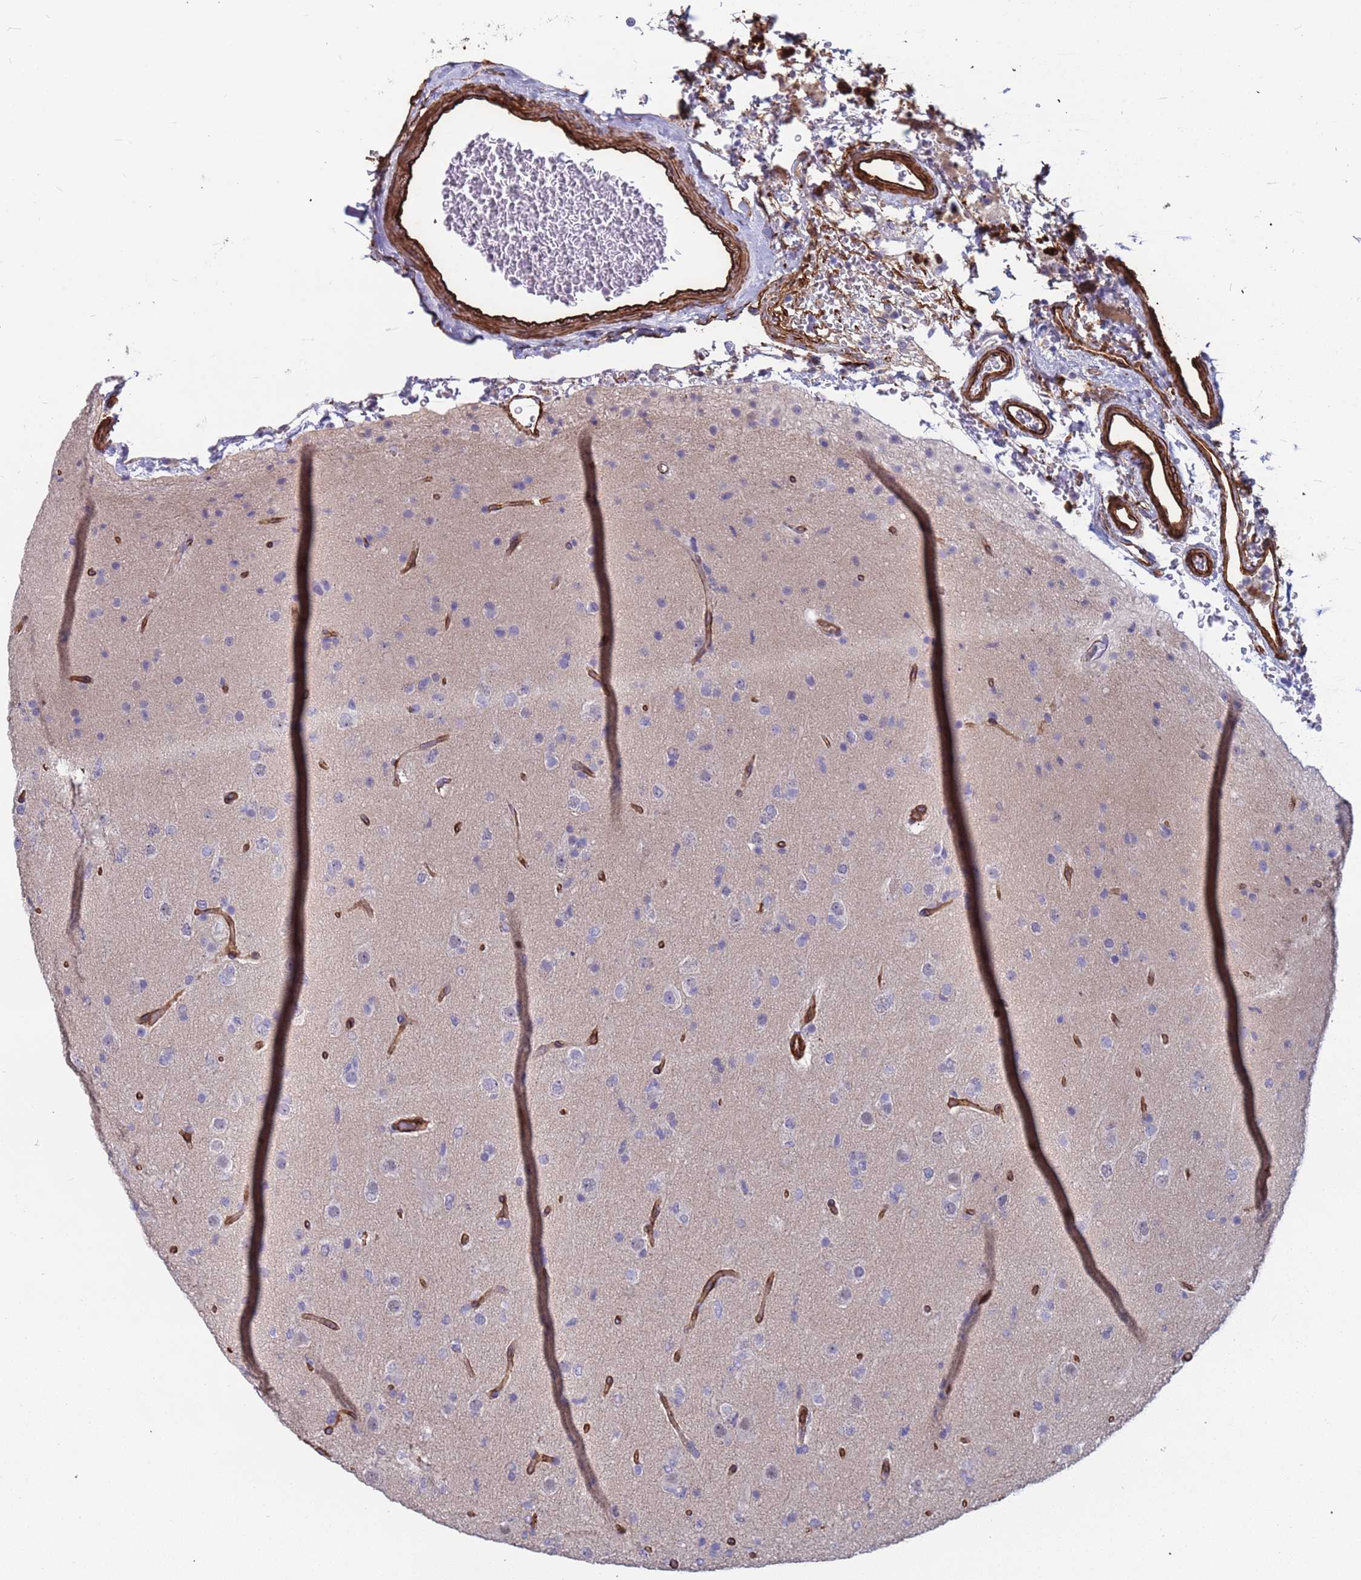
{"staining": {"intensity": "negative", "quantity": "none", "location": "none"}, "tissue": "glioma", "cell_type": "Tumor cells", "image_type": "cancer", "snomed": [{"axis": "morphology", "description": "Glioma, malignant, Low grade"}, {"axis": "topography", "description": "Brain"}], "caption": "Histopathology image shows no protein staining in tumor cells of glioma tissue. (DAB (3,3'-diaminobenzidine) immunohistochemistry (IHC) visualized using brightfield microscopy, high magnification).", "gene": "EHD2", "patient": {"sex": "male", "age": 65}}